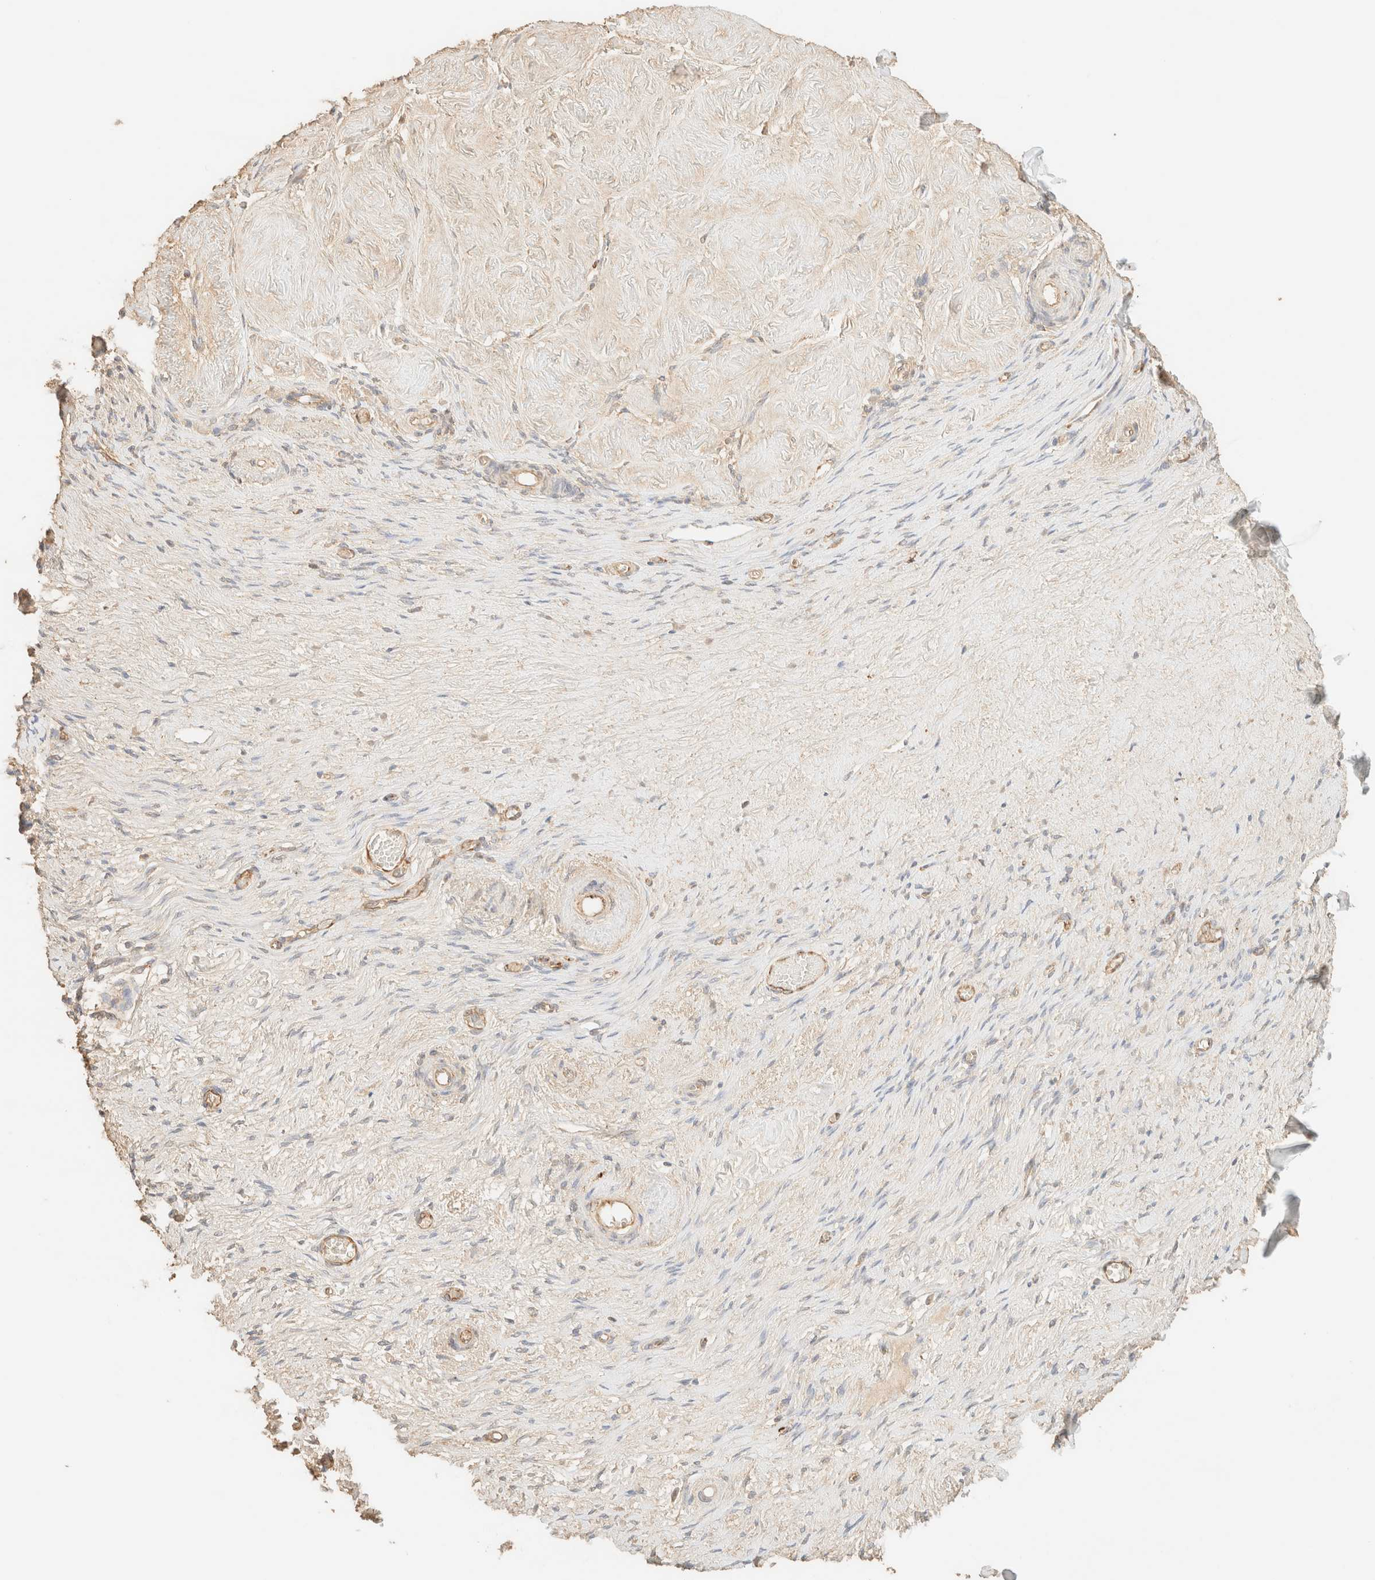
{"staining": {"intensity": "moderate", "quantity": ">75%", "location": "cytoplasmic/membranous"}, "tissue": "adipose tissue", "cell_type": "Adipocytes", "image_type": "normal", "snomed": [{"axis": "morphology", "description": "Normal tissue, NOS"}, {"axis": "topography", "description": "Vascular tissue"}, {"axis": "topography", "description": "Fallopian tube"}, {"axis": "topography", "description": "Ovary"}], "caption": "Protein analysis of benign adipose tissue reveals moderate cytoplasmic/membranous staining in about >75% of adipocytes. Using DAB (brown) and hematoxylin (blue) stains, captured at high magnification using brightfield microscopy.", "gene": "SPARCL1", "patient": {"sex": "female", "age": 67}}